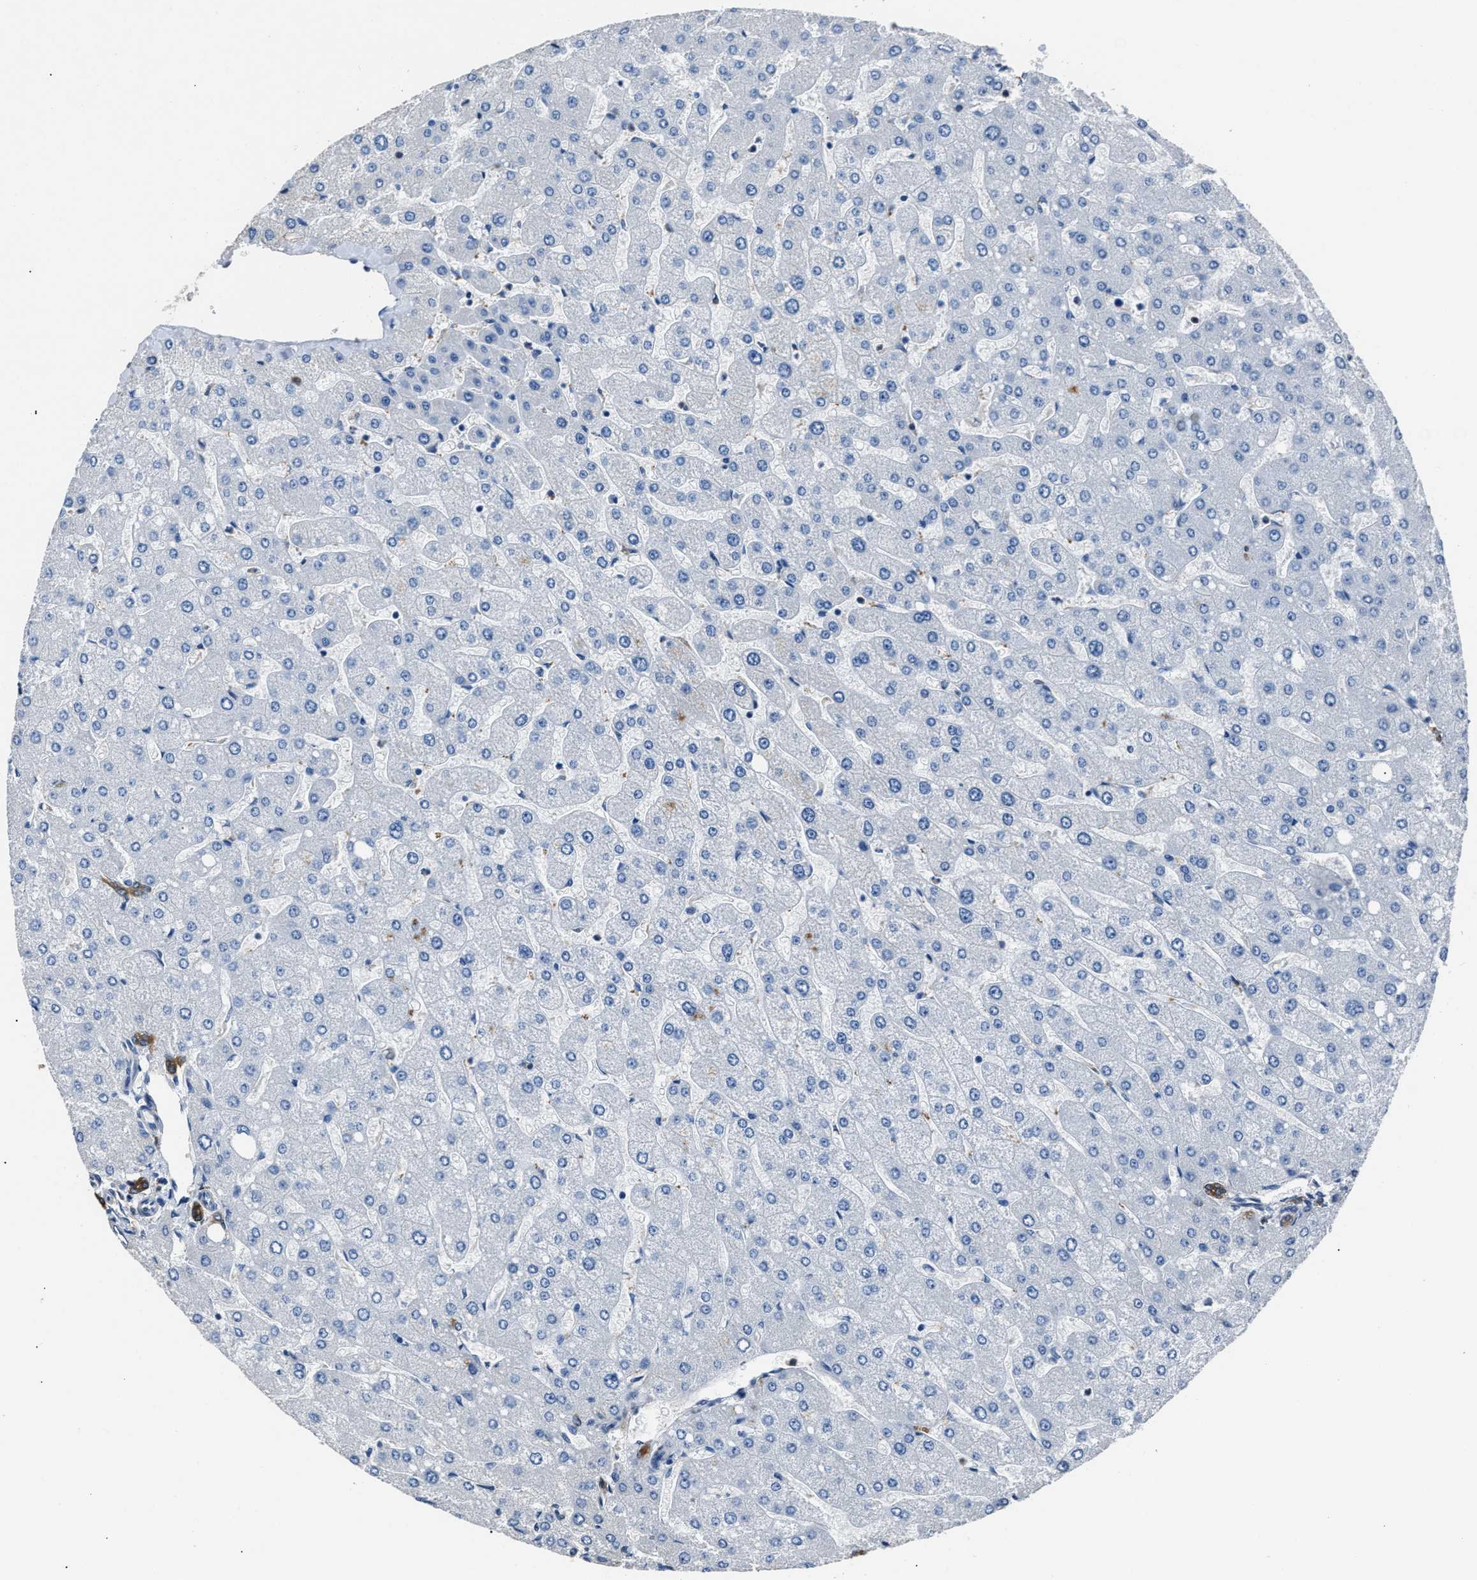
{"staining": {"intensity": "strong", "quantity": ">75%", "location": "cytoplasmic/membranous"}, "tissue": "liver", "cell_type": "Cholangiocytes", "image_type": "normal", "snomed": [{"axis": "morphology", "description": "Normal tissue, NOS"}, {"axis": "topography", "description": "Liver"}], "caption": "A brown stain labels strong cytoplasmic/membranous staining of a protein in cholangiocytes of benign human liver. Using DAB (brown) and hematoxylin (blue) stains, captured at high magnification using brightfield microscopy.", "gene": "GSTP1", "patient": {"sex": "male", "age": 55}}